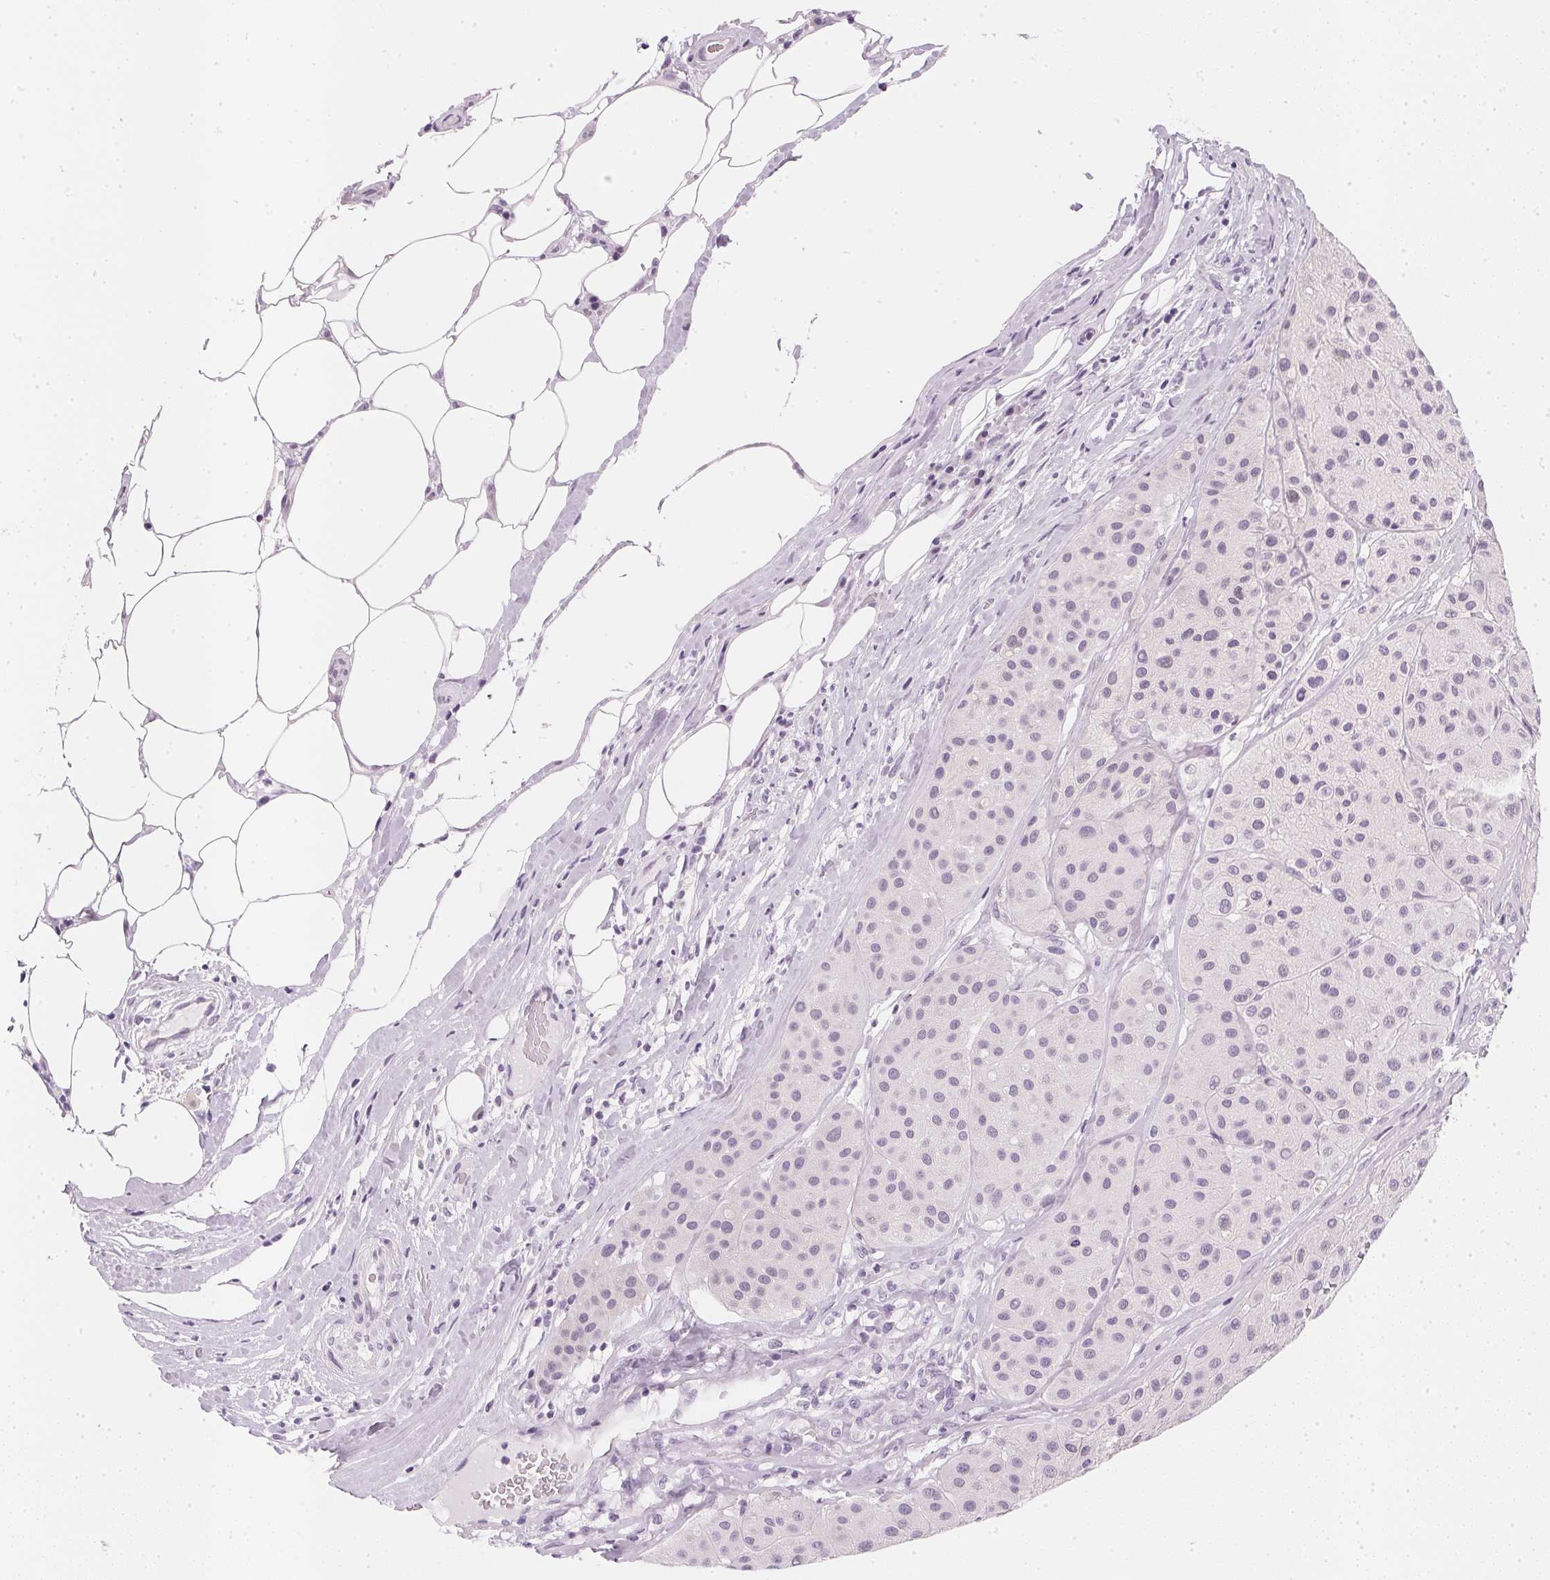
{"staining": {"intensity": "negative", "quantity": "none", "location": "none"}, "tissue": "melanoma", "cell_type": "Tumor cells", "image_type": "cancer", "snomed": [{"axis": "morphology", "description": "Malignant melanoma, Metastatic site"}, {"axis": "topography", "description": "Smooth muscle"}], "caption": "This is an IHC photomicrograph of human melanoma. There is no staining in tumor cells.", "gene": "CHST4", "patient": {"sex": "male", "age": 41}}